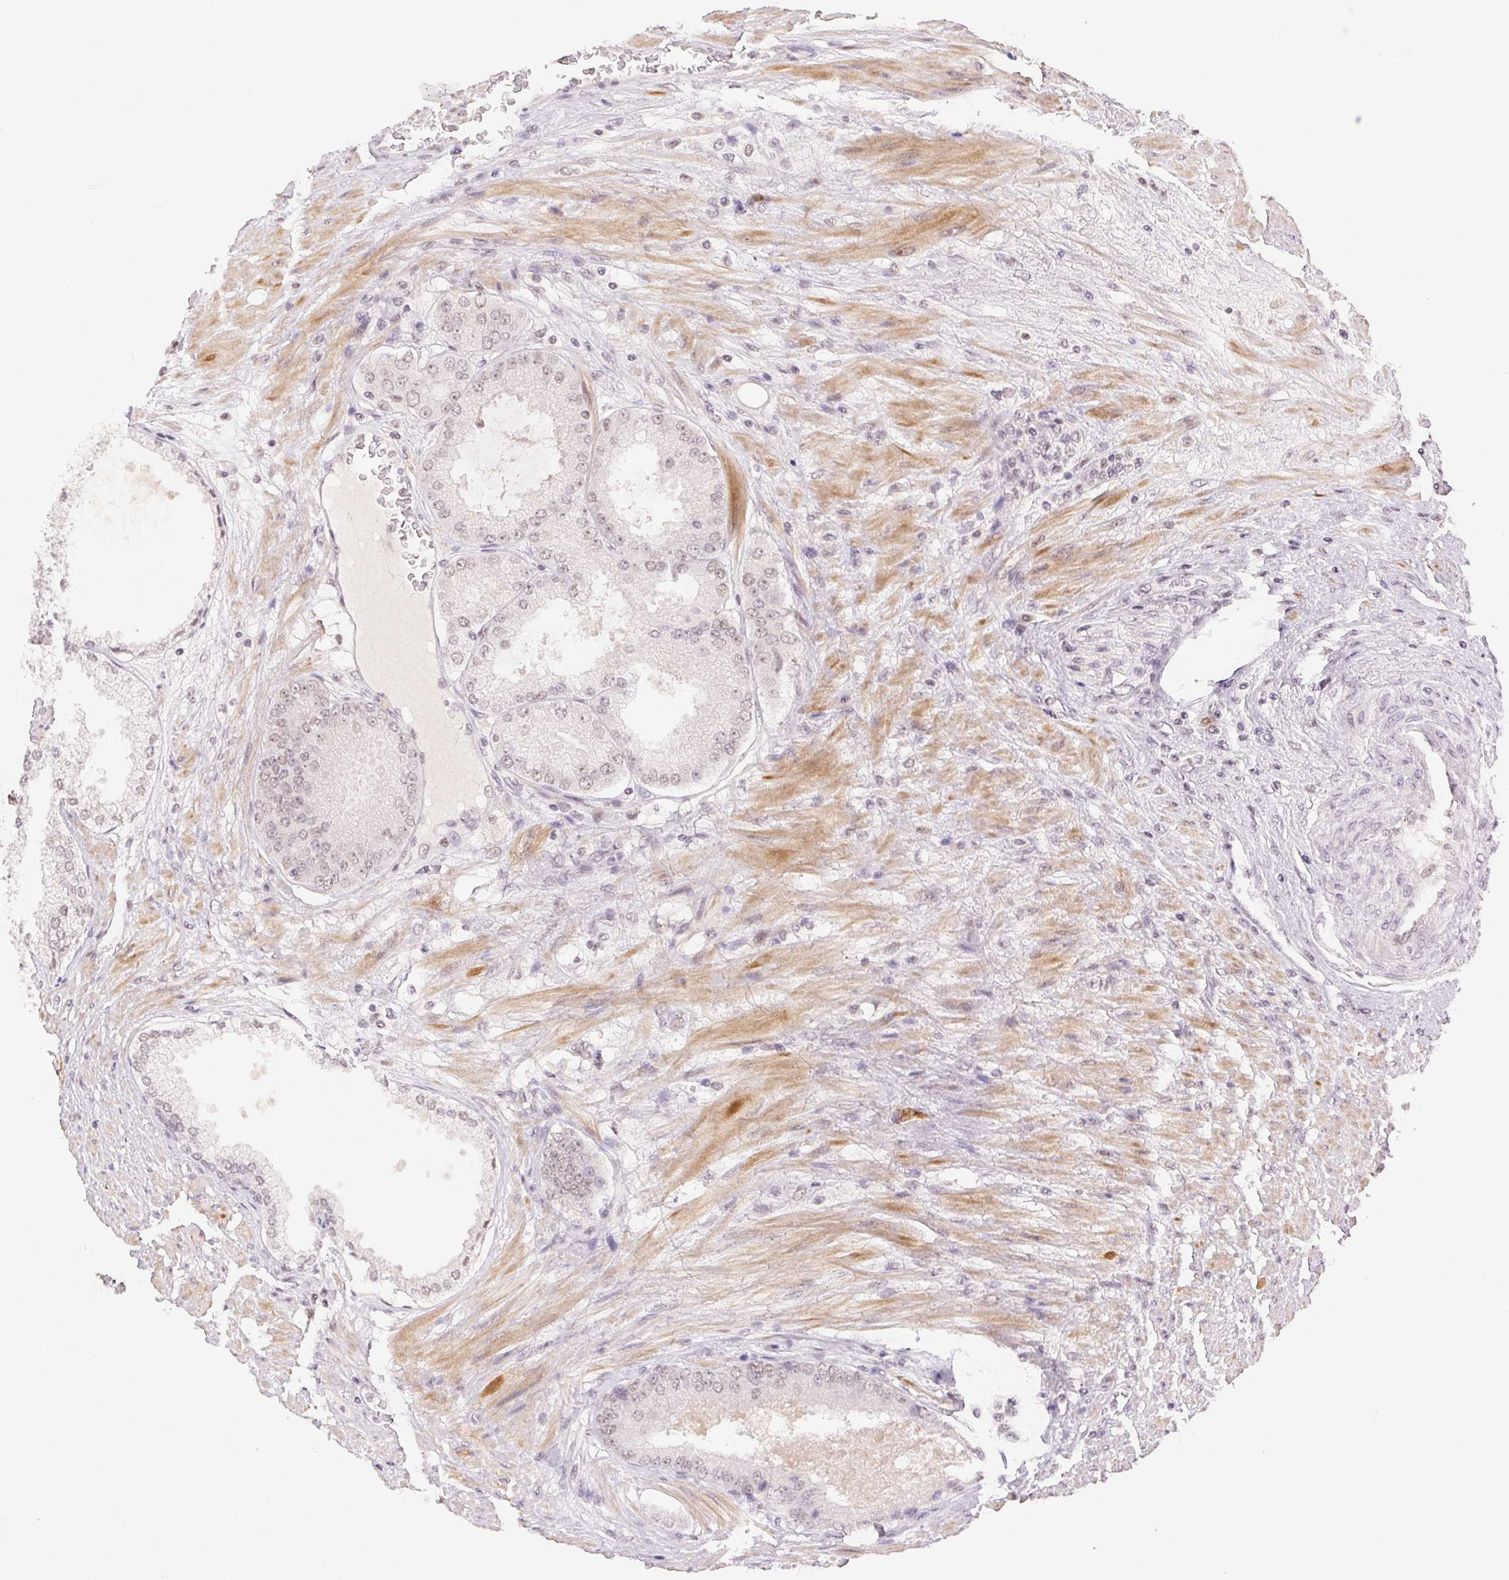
{"staining": {"intensity": "weak", "quantity": "25%-75%", "location": "nuclear"}, "tissue": "prostate cancer", "cell_type": "Tumor cells", "image_type": "cancer", "snomed": [{"axis": "morphology", "description": "Adenocarcinoma, High grade"}, {"axis": "topography", "description": "Prostate"}], "caption": "IHC micrograph of neoplastic tissue: human prostate cancer stained using IHC reveals low levels of weak protein expression localized specifically in the nuclear of tumor cells, appearing as a nuclear brown color.", "gene": "PRPF18", "patient": {"sex": "male", "age": 71}}